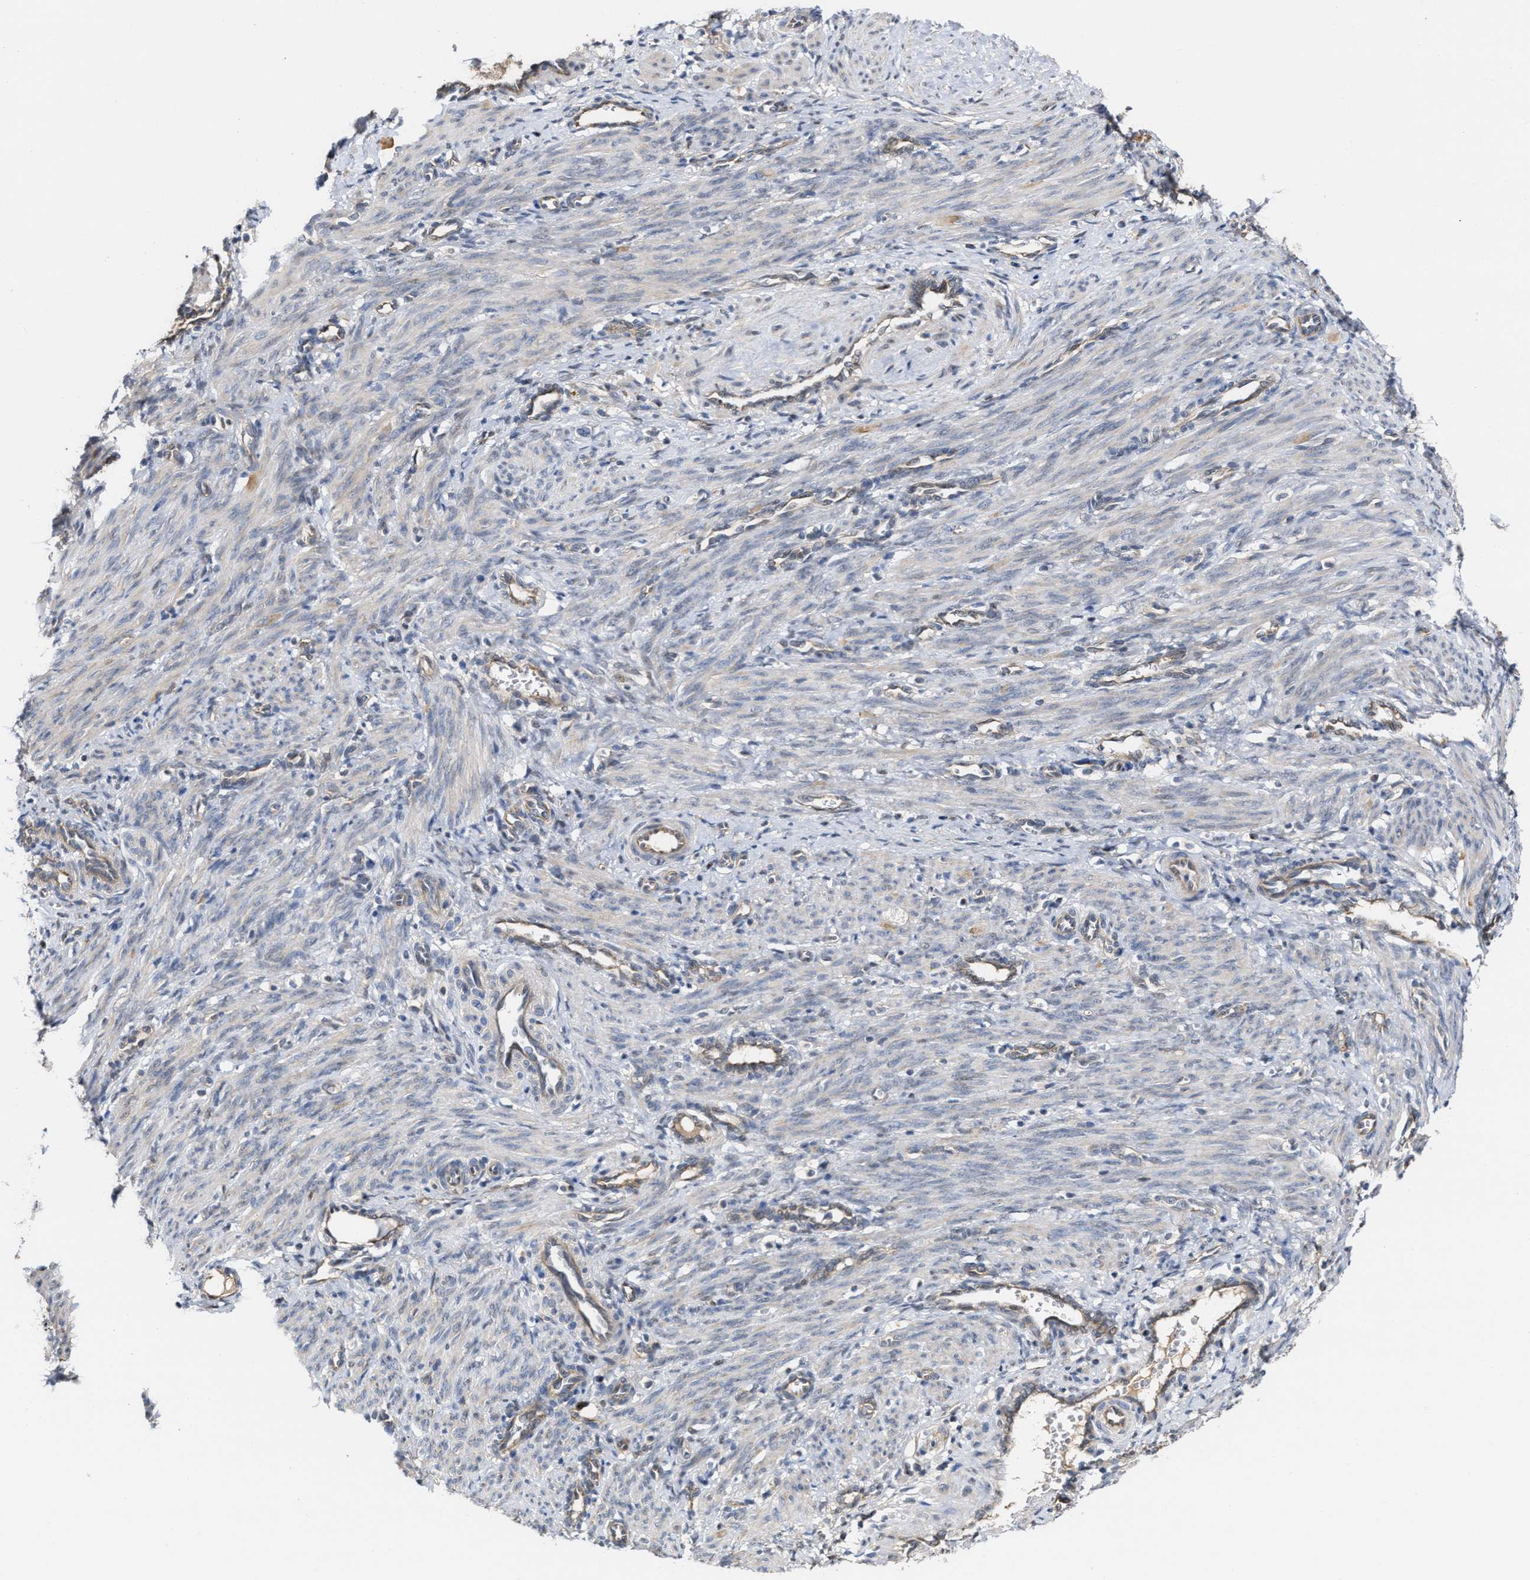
{"staining": {"intensity": "weak", "quantity": "<25%", "location": "cytoplasmic/membranous"}, "tissue": "smooth muscle", "cell_type": "Smooth muscle cells", "image_type": "normal", "snomed": [{"axis": "morphology", "description": "Normal tissue, NOS"}, {"axis": "topography", "description": "Endometrium"}], "caption": "A micrograph of human smooth muscle is negative for staining in smooth muscle cells. (Immunohistochemistry, brightfield microscopy, high magnification).", "gene": "BBLN", "patient": {"sex": "female", "age": 33}}